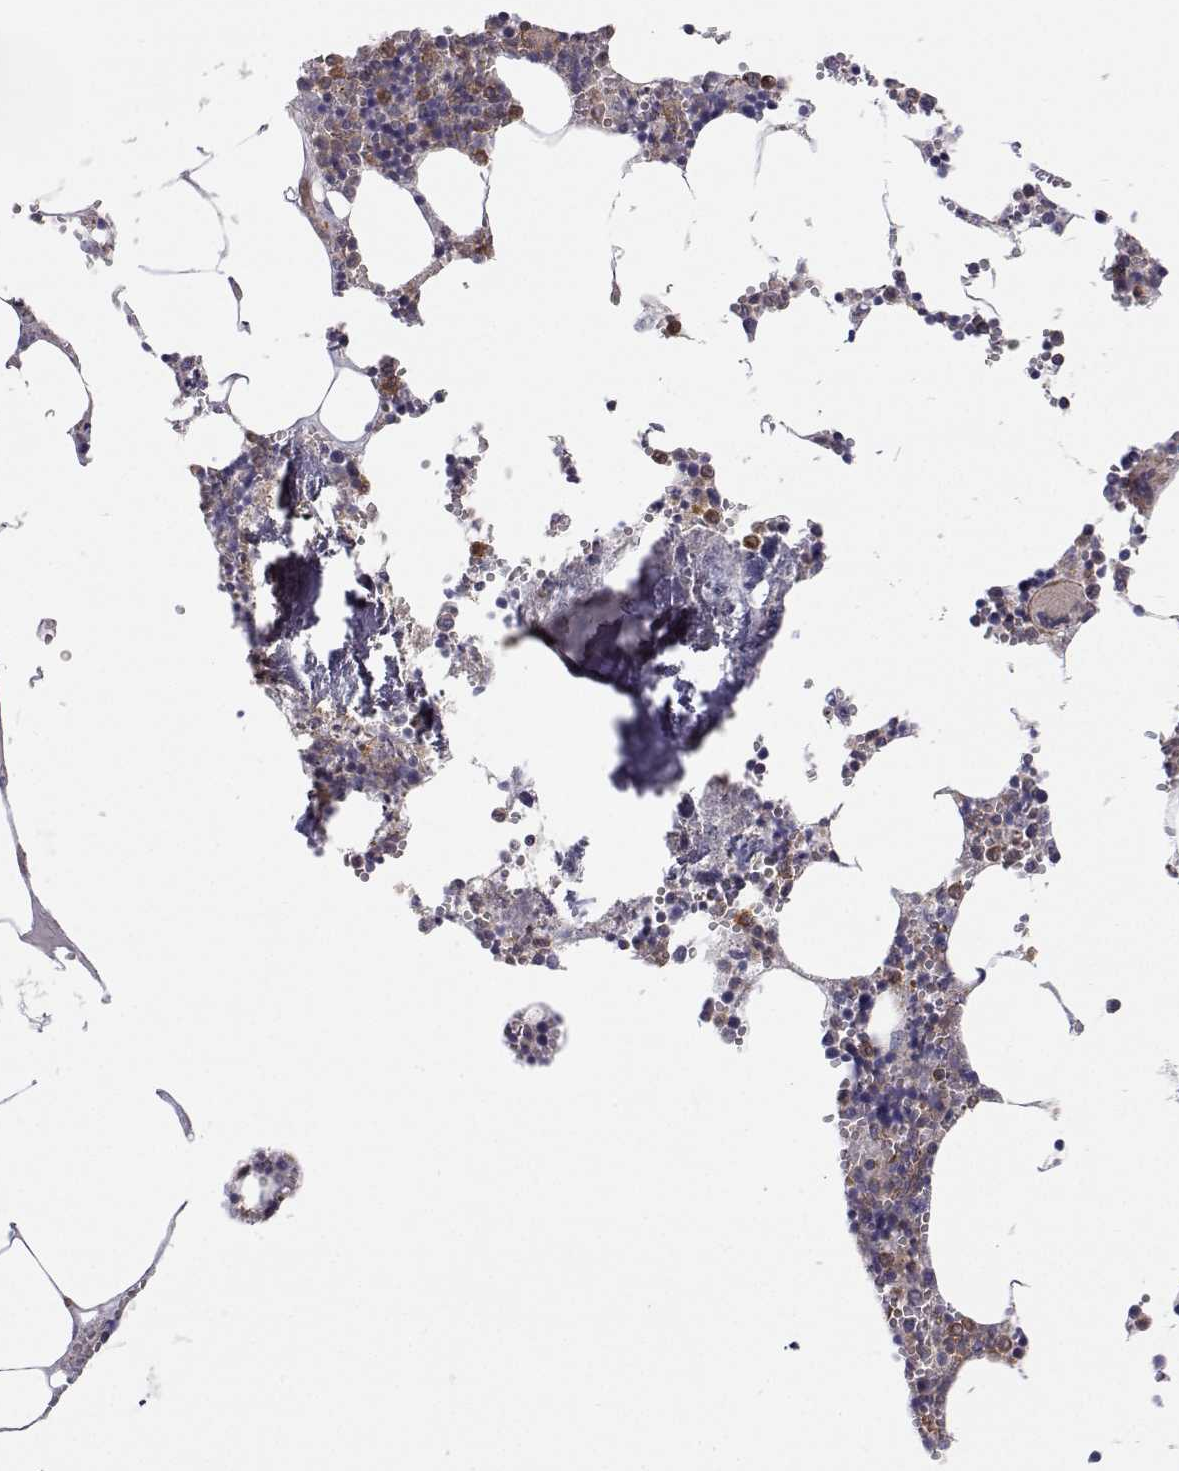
{"staining": {"intensity": "weak", "quantity": "<25%", "location": "cytoplasmic/membranous"}, "tissue": "bone marrow", "cell_type": "Hematopoietic cells", "image_type": "normal", "snomed": [{"axis": "morphology", "description": "Normal tissue, NOS"}, {"axis": "topography", "description": "Bone marrow"}], "caption": "Immunohistochemistry histopathology image of normal bone marrow: human bone marrow stained with DAB exhibits no significant protein positivity in hematopoietic cells. (DAB IHC with hematoxylin counter stain).", "gene": "MYH9", "patient": {"sex": "male", "age": 54}}